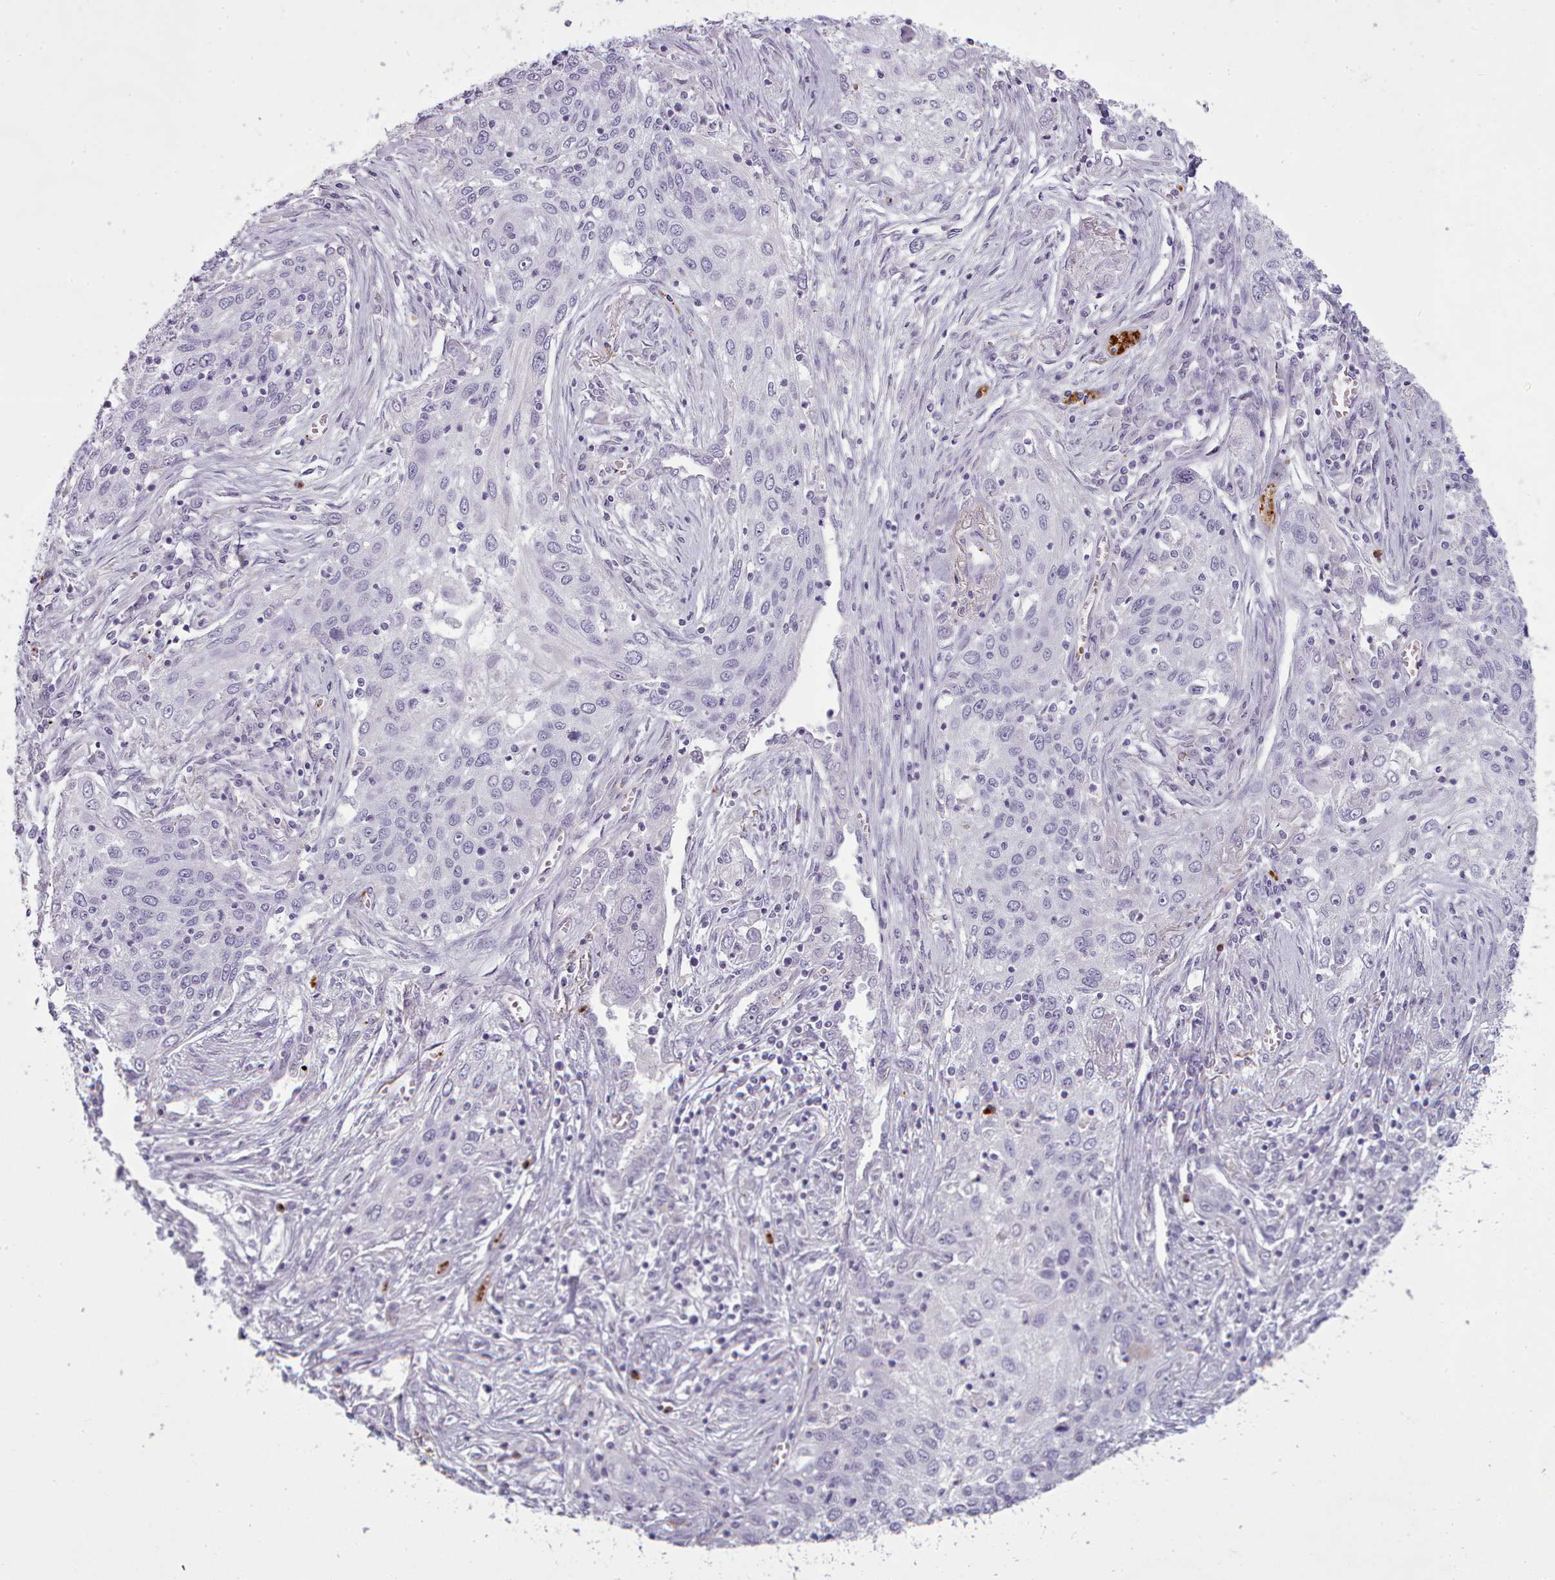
{"staining": {"intensity": "negative", "quantity": "none", "location": "none"}, "tissue": "lung cancer", "cell_type": "Tumor cells", "image_type": "cancer", "snomed": [{"axis": "morphology", "description": "Squamous cell carcinoma, NOS"}, {"axis": "topography", "description": "Lung"}], "caption": "Protein analysis of lung cancer (squamous cell carcinoma) reveals no significant staining in tumor cells.", "gene": "NDST2", "patient": {"sex": "female", "age": 69}}